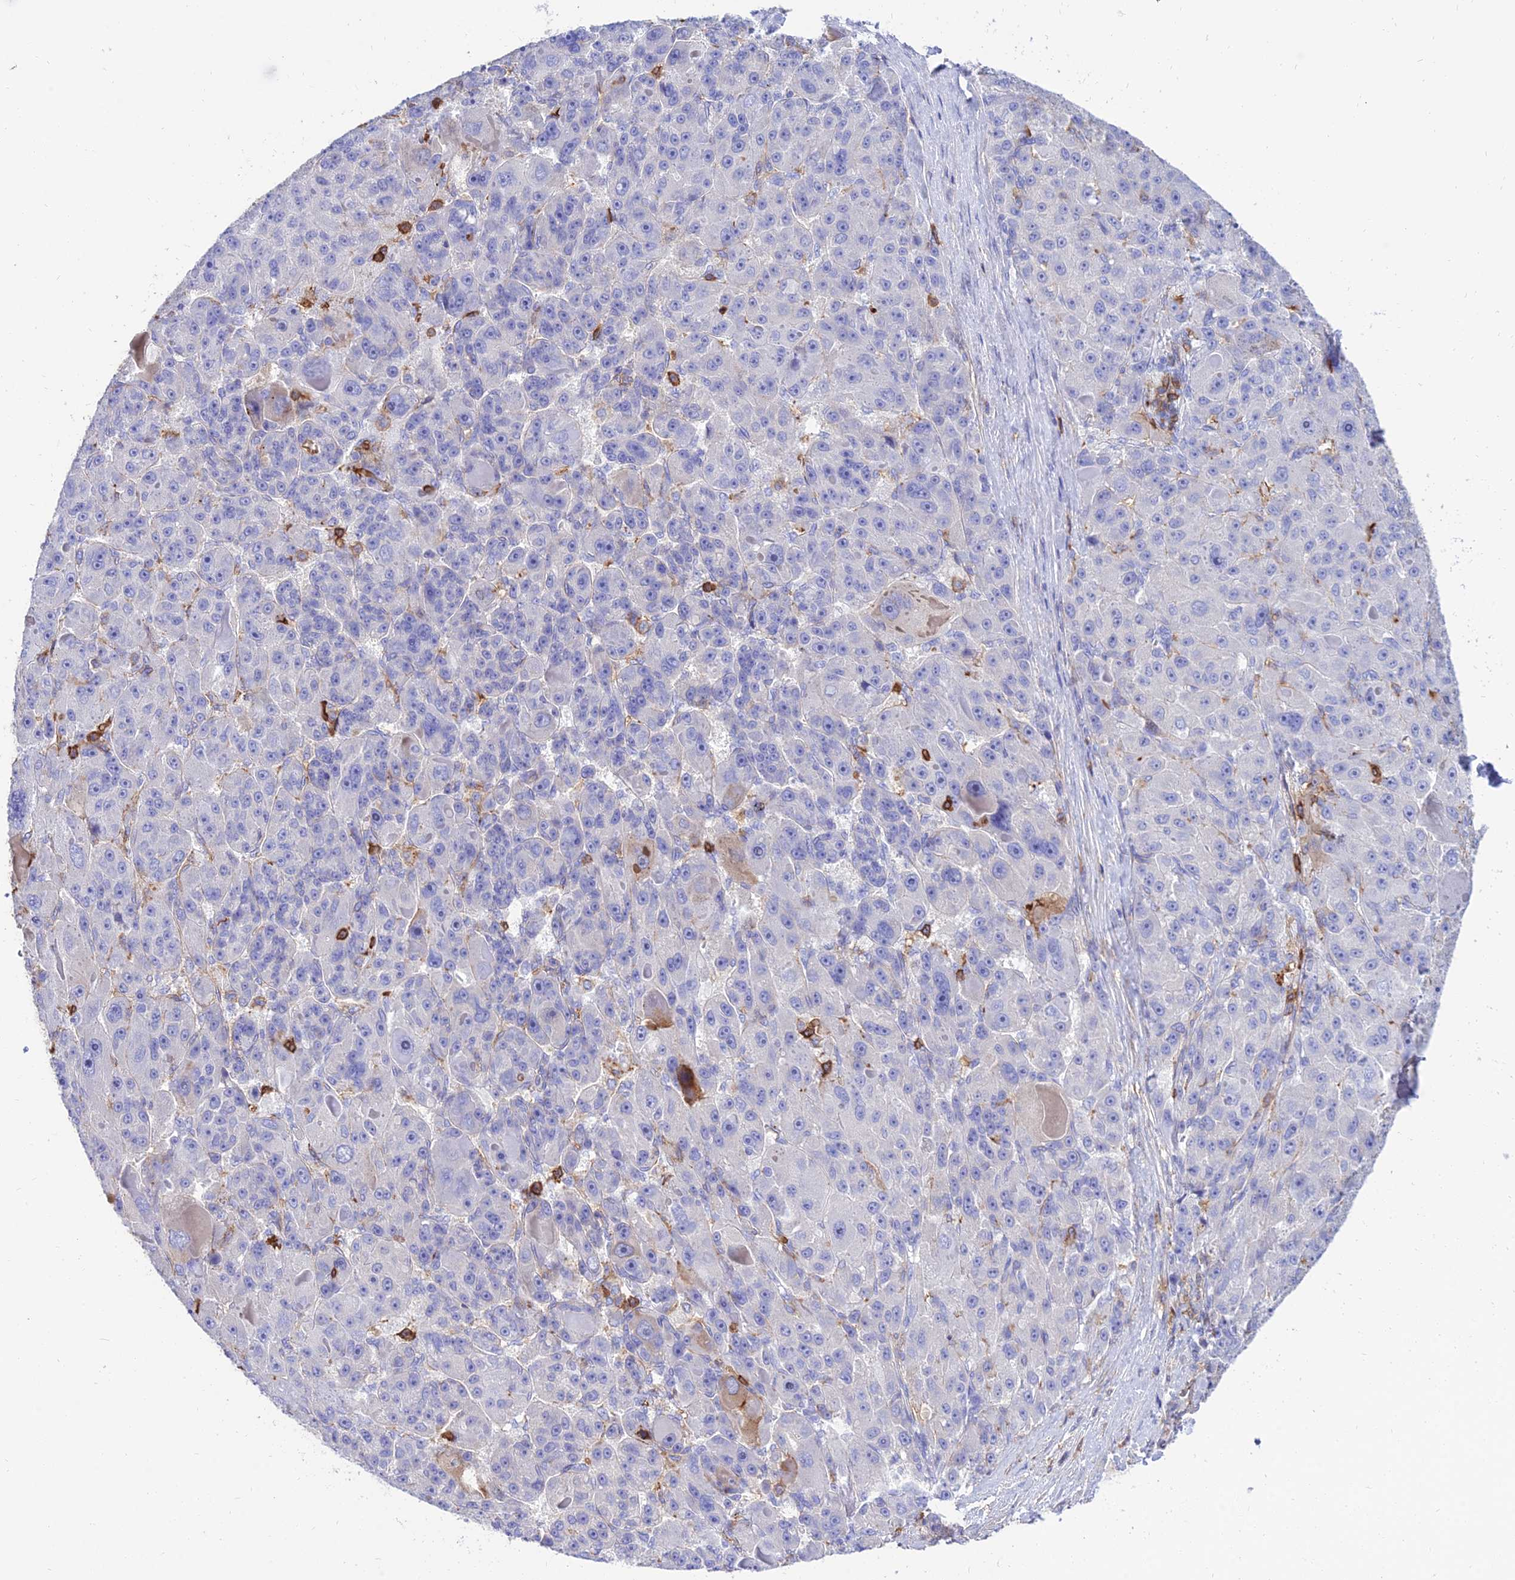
{"staining": {"intensity": "negative", "quantity": "none", "location": "none"}, "tissue": "liver cancer", "cell_type": "Tumor cells", "image_type": "cancer", "snomed": [{"axis": "morphology", "description": "Carcinoma, Hepatocellular, NOS"}, {"axis": "topography", "description": "Liver"}], "caption": "A high-resolution micrograph shows IHC staining of liver cancer, which shows no significant positivity in tumor cells.", "gene": "SREK1IP1", "patient": {"sex": "male", "age": 76}}